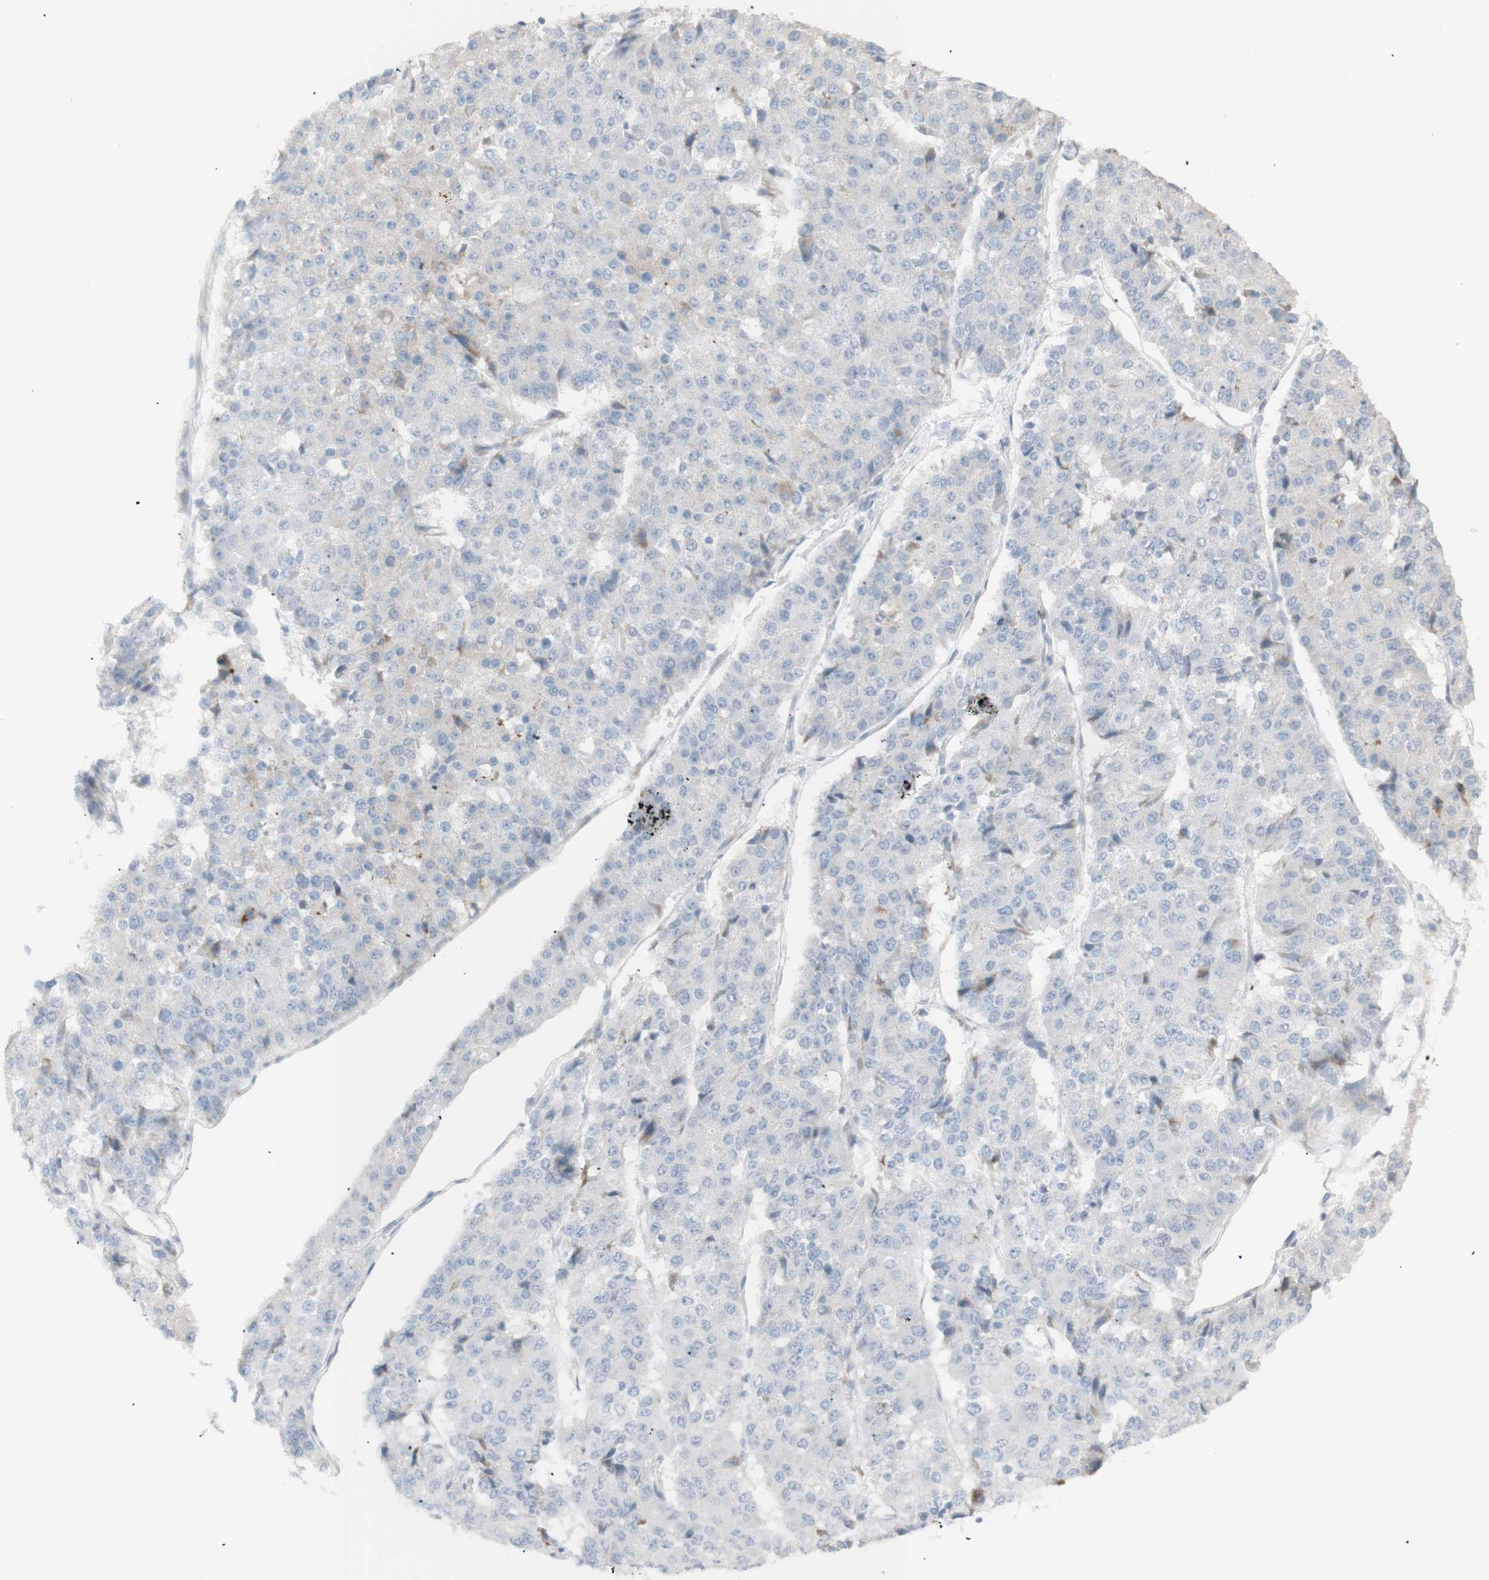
{"staining": {"intensity": "negative", "quantity": "none", "location": "none"}, "tissue": "pancreatic cancer", "cell_type": "Tumor cells", "image_type": "cancer", "snomed": [{"axis": "morphology", "description": "Adenocarcinoma, NOS"}, {"axis": "topography", "description": "Pancreas"}], "caption": "The image displays no significant expression in tumor cells of adenocarcinoma (pancreatic).", "gene": "NDST4", "patient": {"sex": "male", "age": 50}}